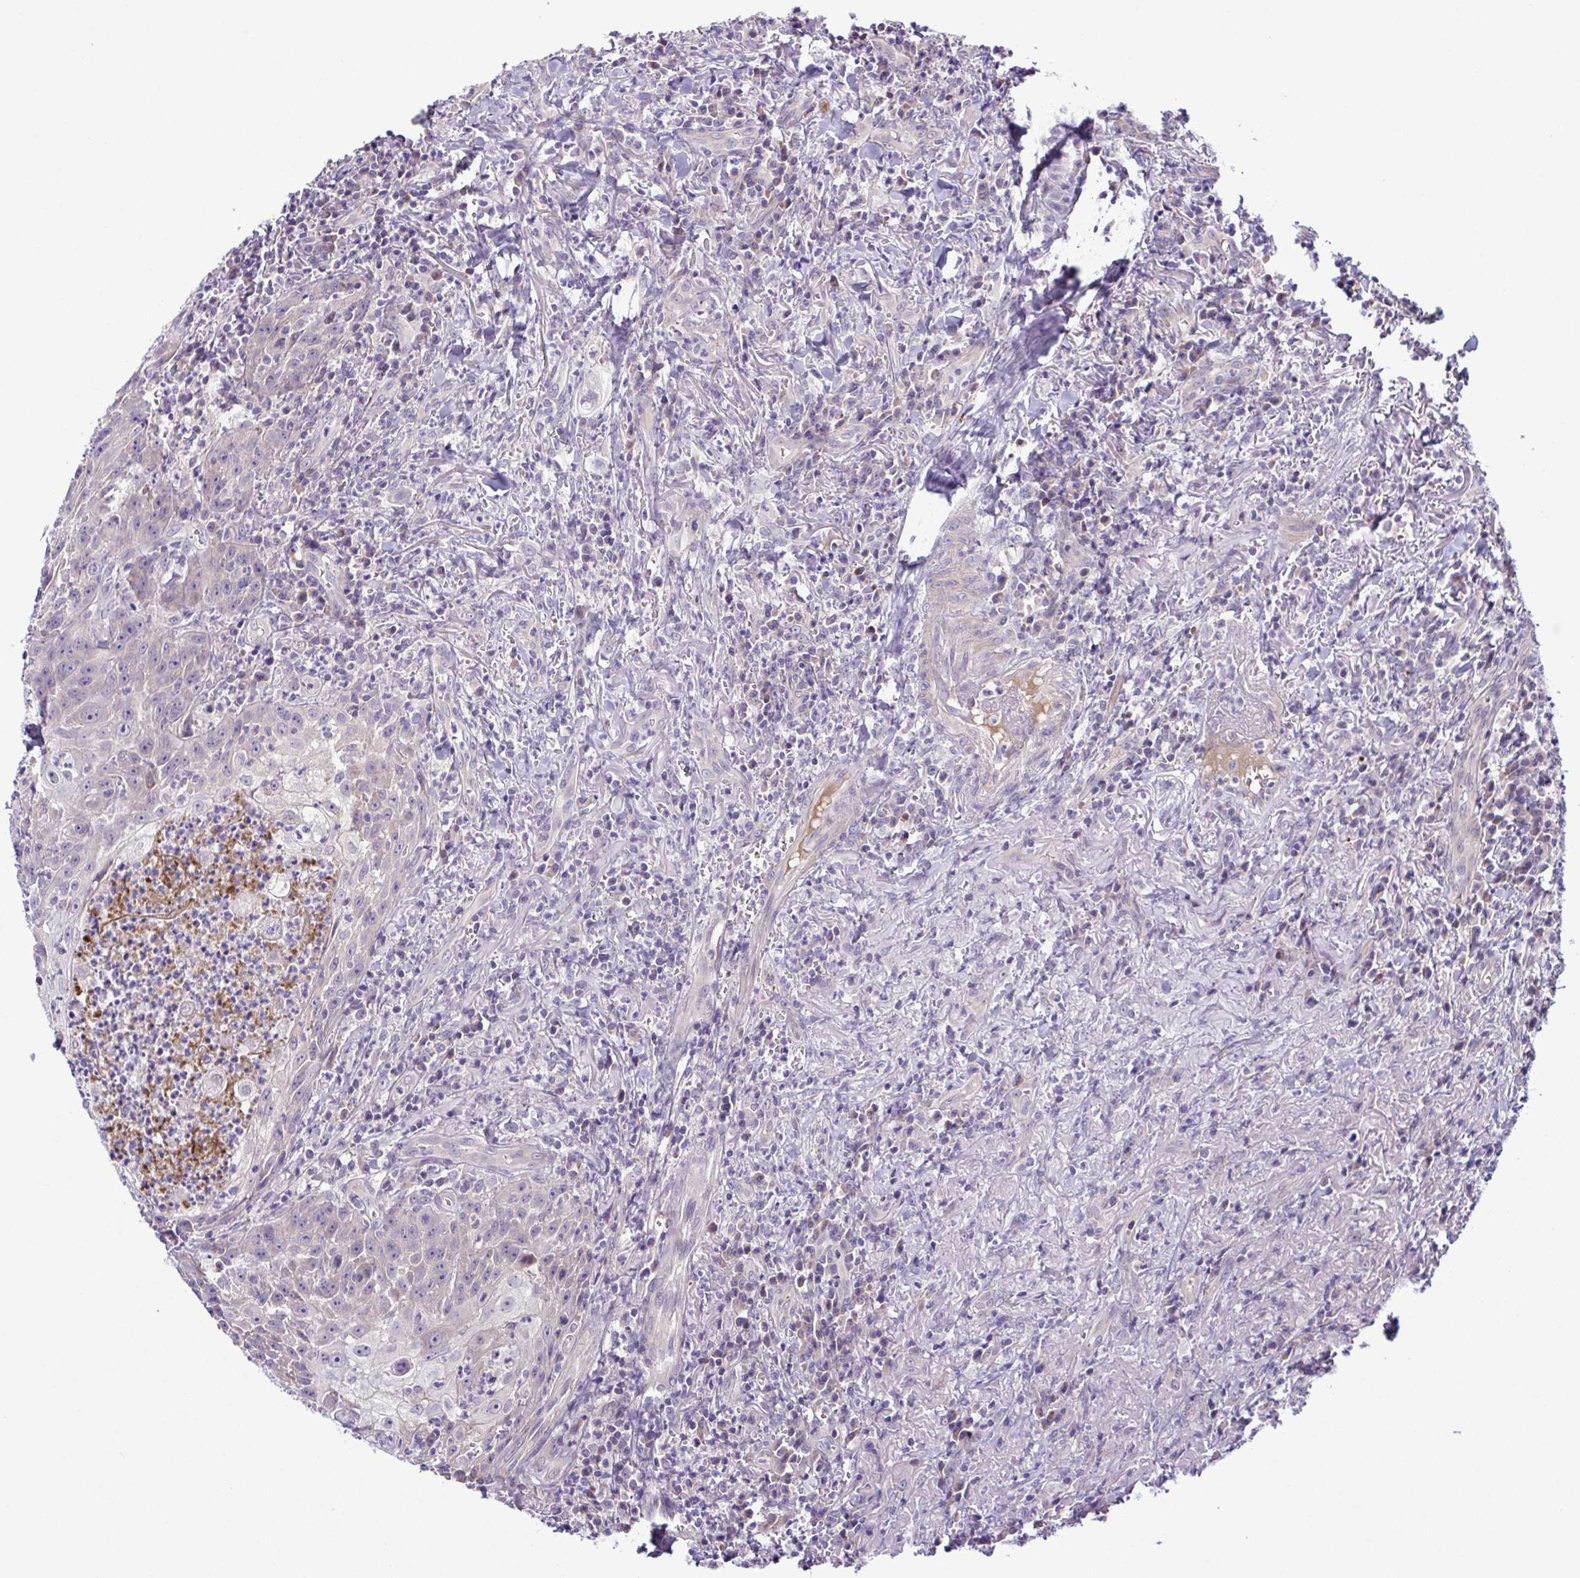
{"staining": {"intensity": "negative", "quantity": "none", "location": "none"}, "tissue": "head and neck cancer", "cell_type": "Tumor cells", "image_type": "cancer", "snomed": [{"axis": "morphology", "description": "Normal tissue, NOS"}, {"axis": "morphology", "description": "Squamous cell carcinoma, NOS"}, {"axis": "topography", "description": "Oral tissue"}, {"axis": "topography", "description": "Head-Neck"}], "caption": "This is a histopathology image of IHC staining of squamous cell carcinoma (head and neck), which shows no staining in tumor cells. (DAB immunohistochemistry, high magnification).", "gene": "SYNPO2L", "patient": {"sex": "female", "age": 70}}